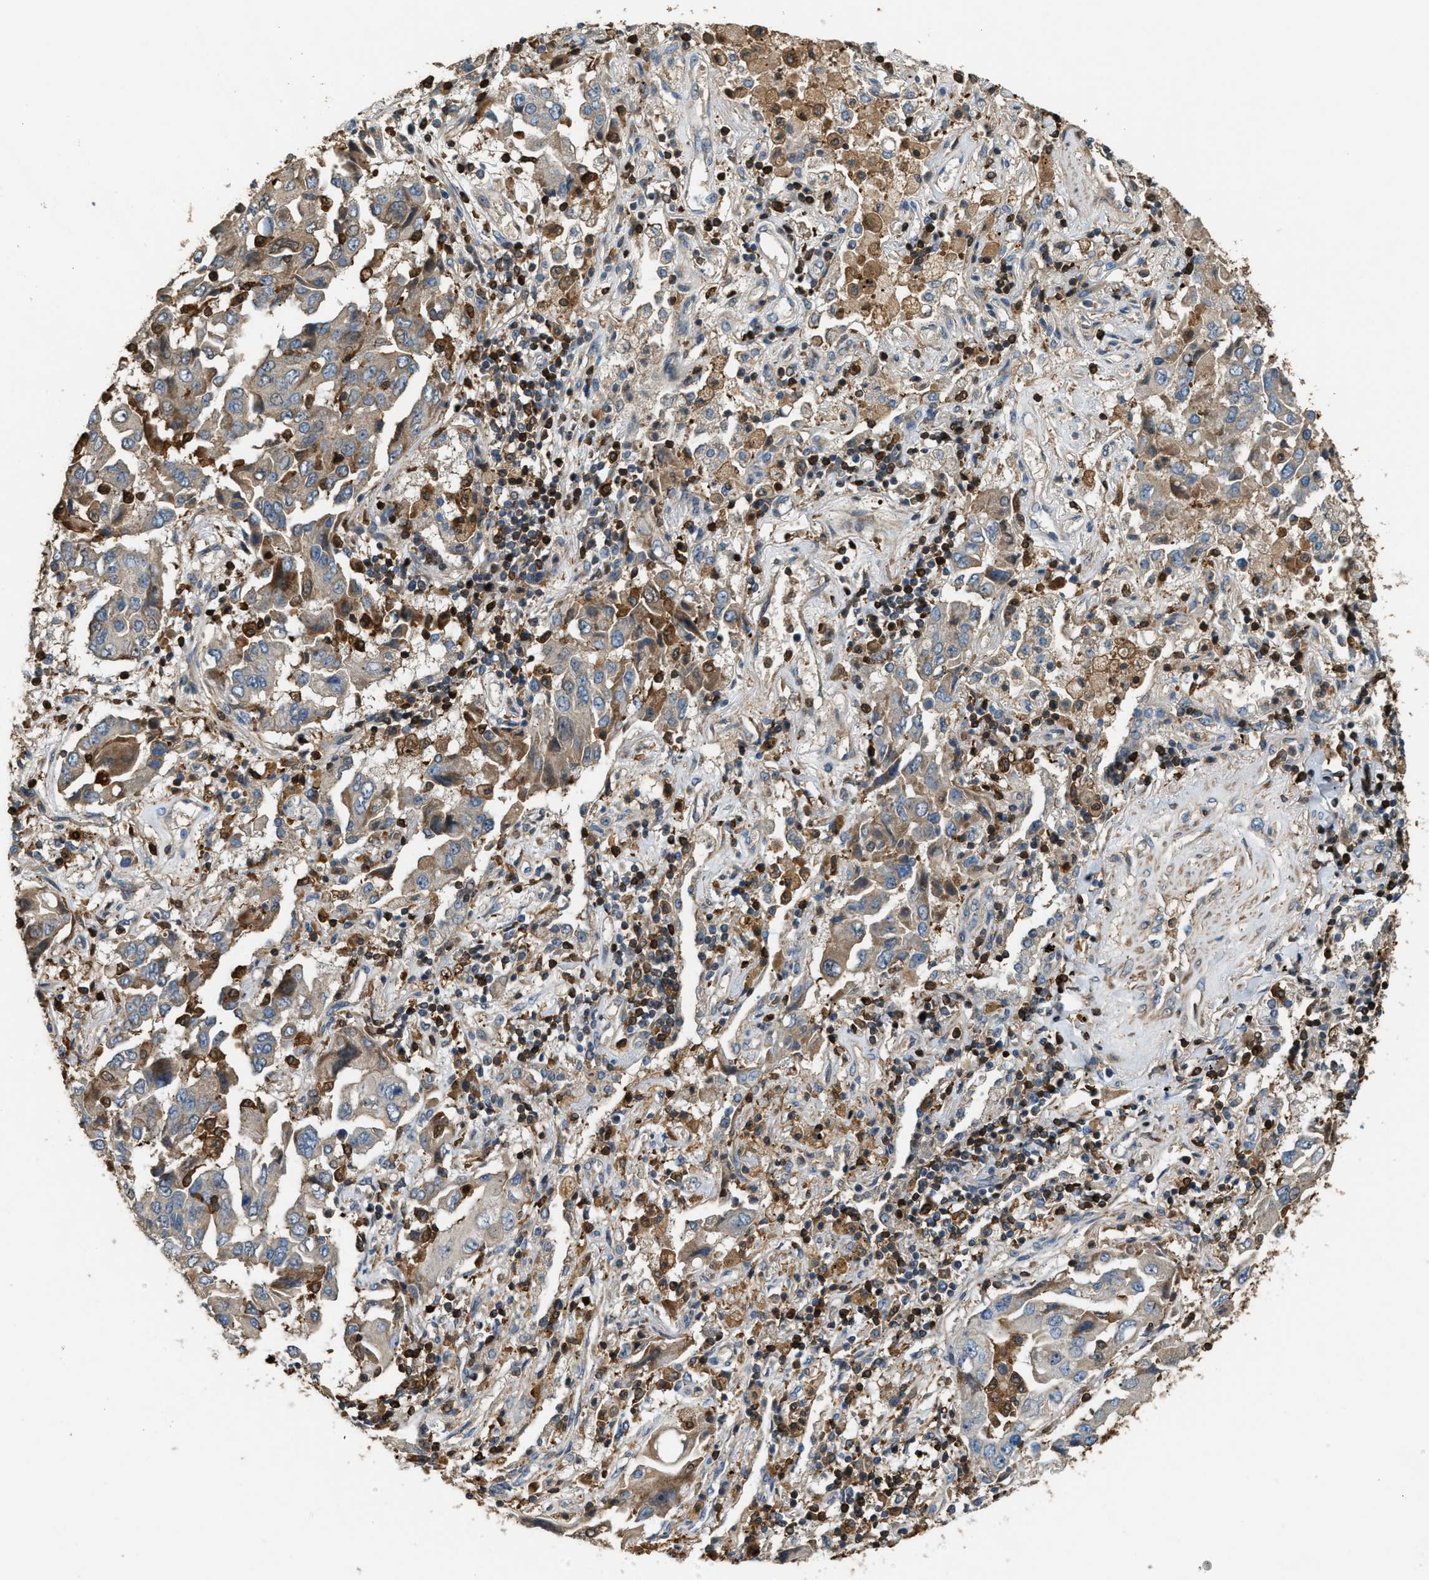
{"staining": {"intensity": "weak", "quantity": "<25%", "location": "cytoplasmic/membranous"}, "tissue": "lung cancer", "cell_type": "Tumor cells", "image_type": "cancer", "snomed": [{"axis": "morphology", "description": "Adenocarcinoma, NOS"}, {"axis": "topography", "description": "Lung"}], "caption": "Tumor cells are negative for protein expression in human lung cancer (adenocarcinoma).", "gene": "SERPINB5", "patient": {"sex": "female", "age": 65}}